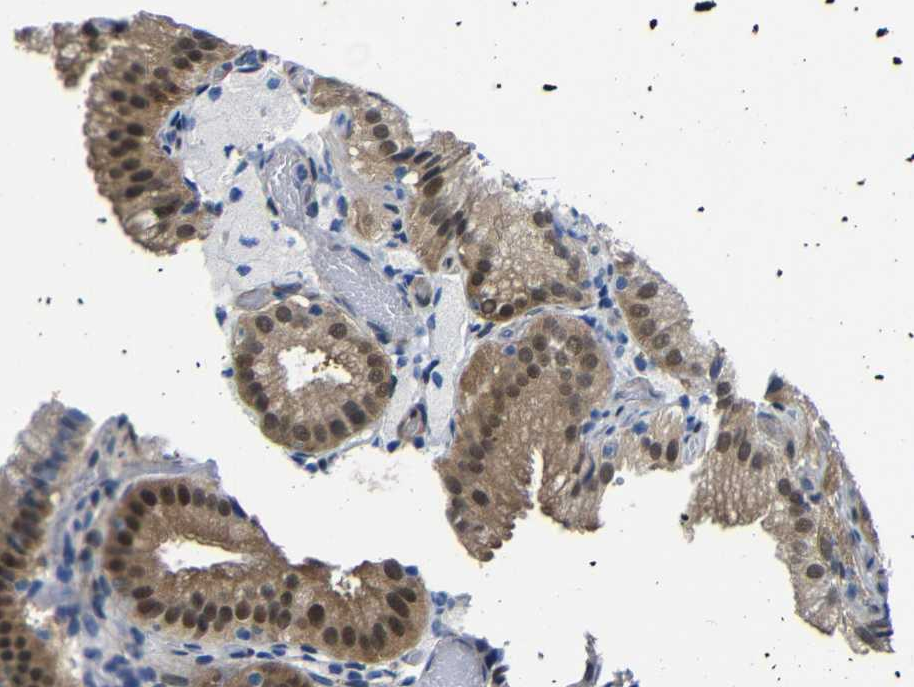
{"staining": {"intensity": "strong", "quantity": ">75%", "location": "cytoplasmic/membranous,nuclear"}, "tissue": "gallbladder", "cell_type": "Glandular cells", "image_type": "normal", "snomed": [{"axis": "morphology", "description": "Normal tissue, NOS"}, {"axis": "topography", "description": "Gallbladder"}], "caption": "A high amount of strong cytoplasmic/membranous,nuclear expression is identified in approximately >75% of glandular cells in benign gallbladder.", "gene": "YAP1", "patient": {"sex": "male", "age": 54}}